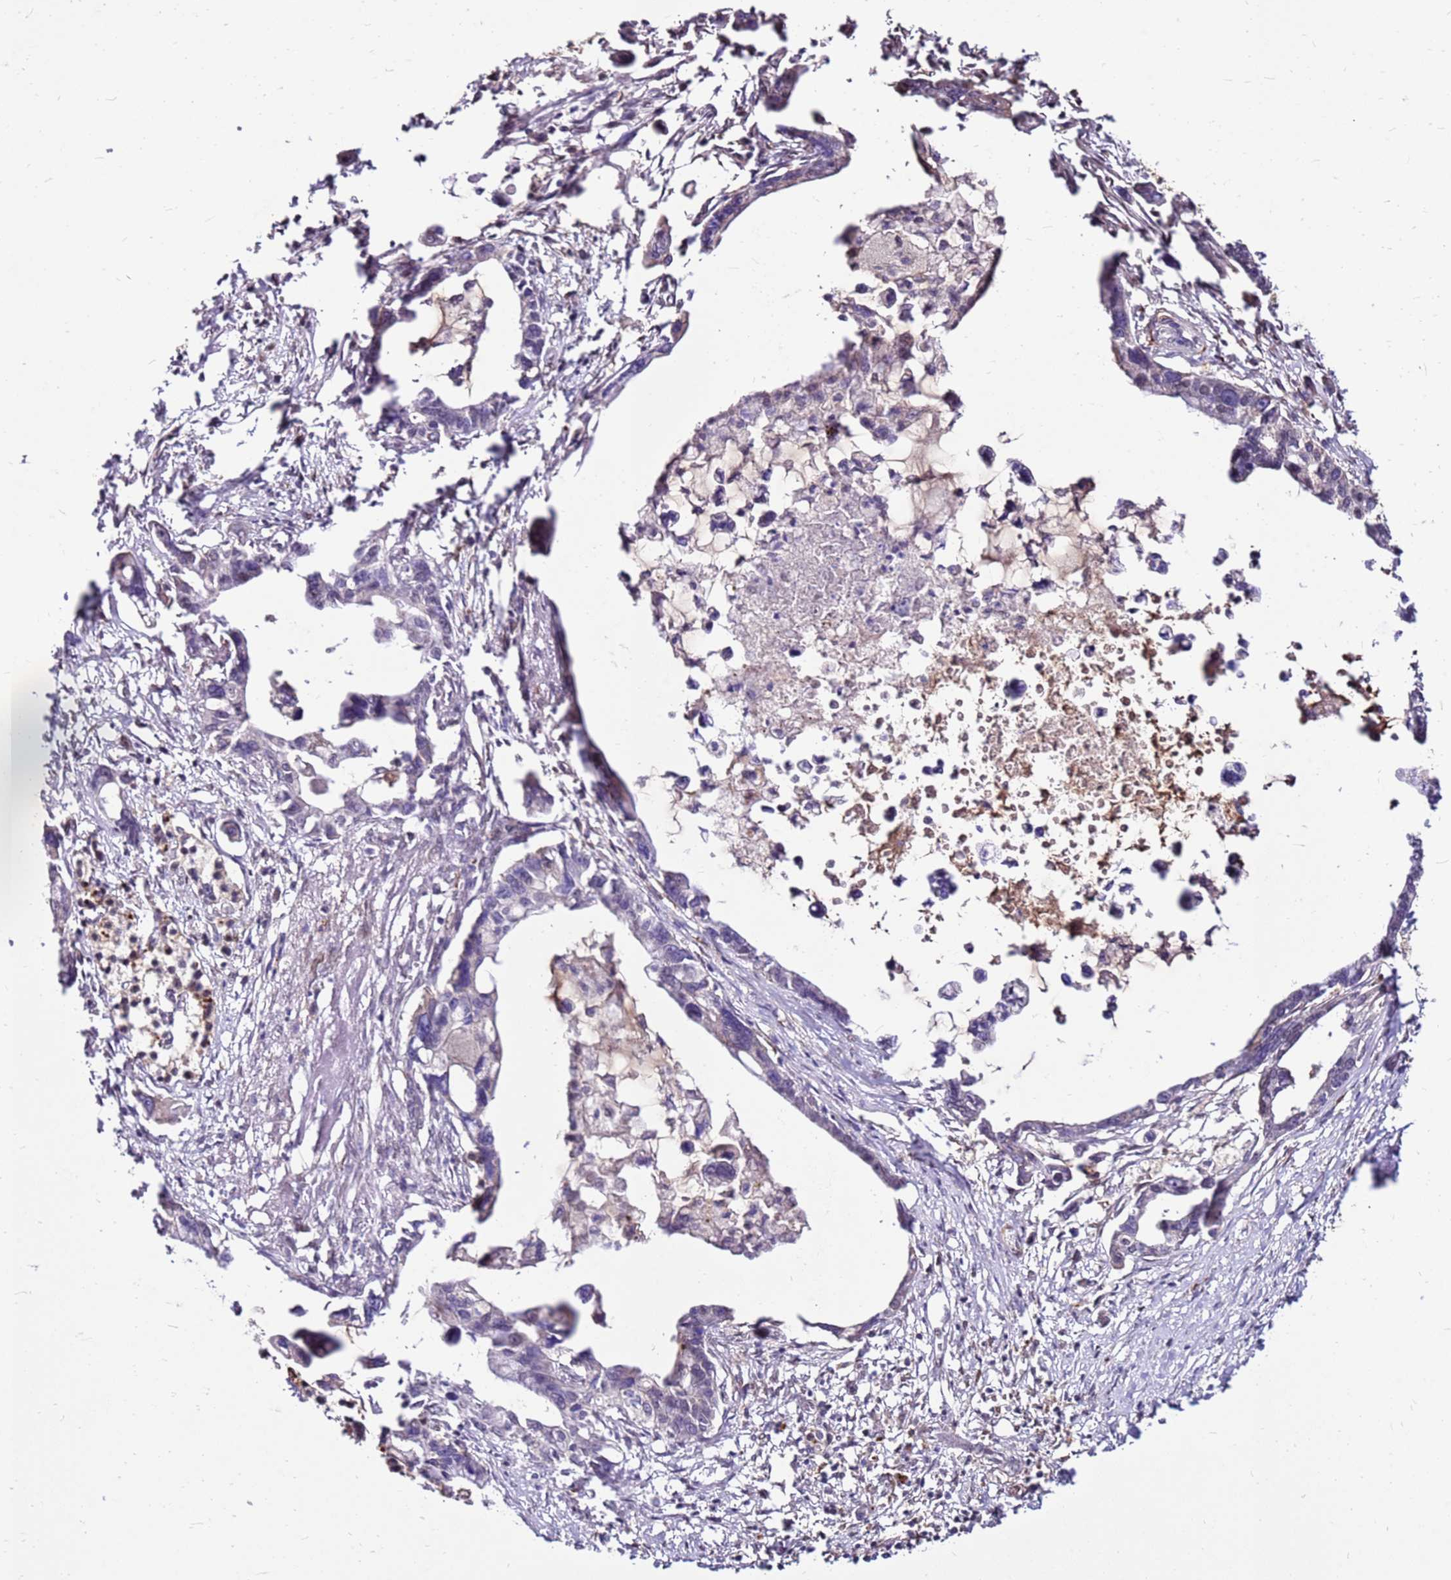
{"staining": {"intensity": "negative", "quantity": "none", "location": "none"}, "tissue": "pancreatic cancer", "cell_type": "Tumor cells", "image_type": "cancer", "snomed": [{"axis": "morphology", "description": "Adenocarcinoma, NOS"}, {"axis": "topography", "description": "Pancreas"}], "caption": "Human pancreatic cancer (adenocarcinoma) stained for a protein using immunohistochemistry (IHC) exhibits no staining in tumor cells.", "gene": "ALDH1A3", "patient": {"sex": "female", "age": 83}}